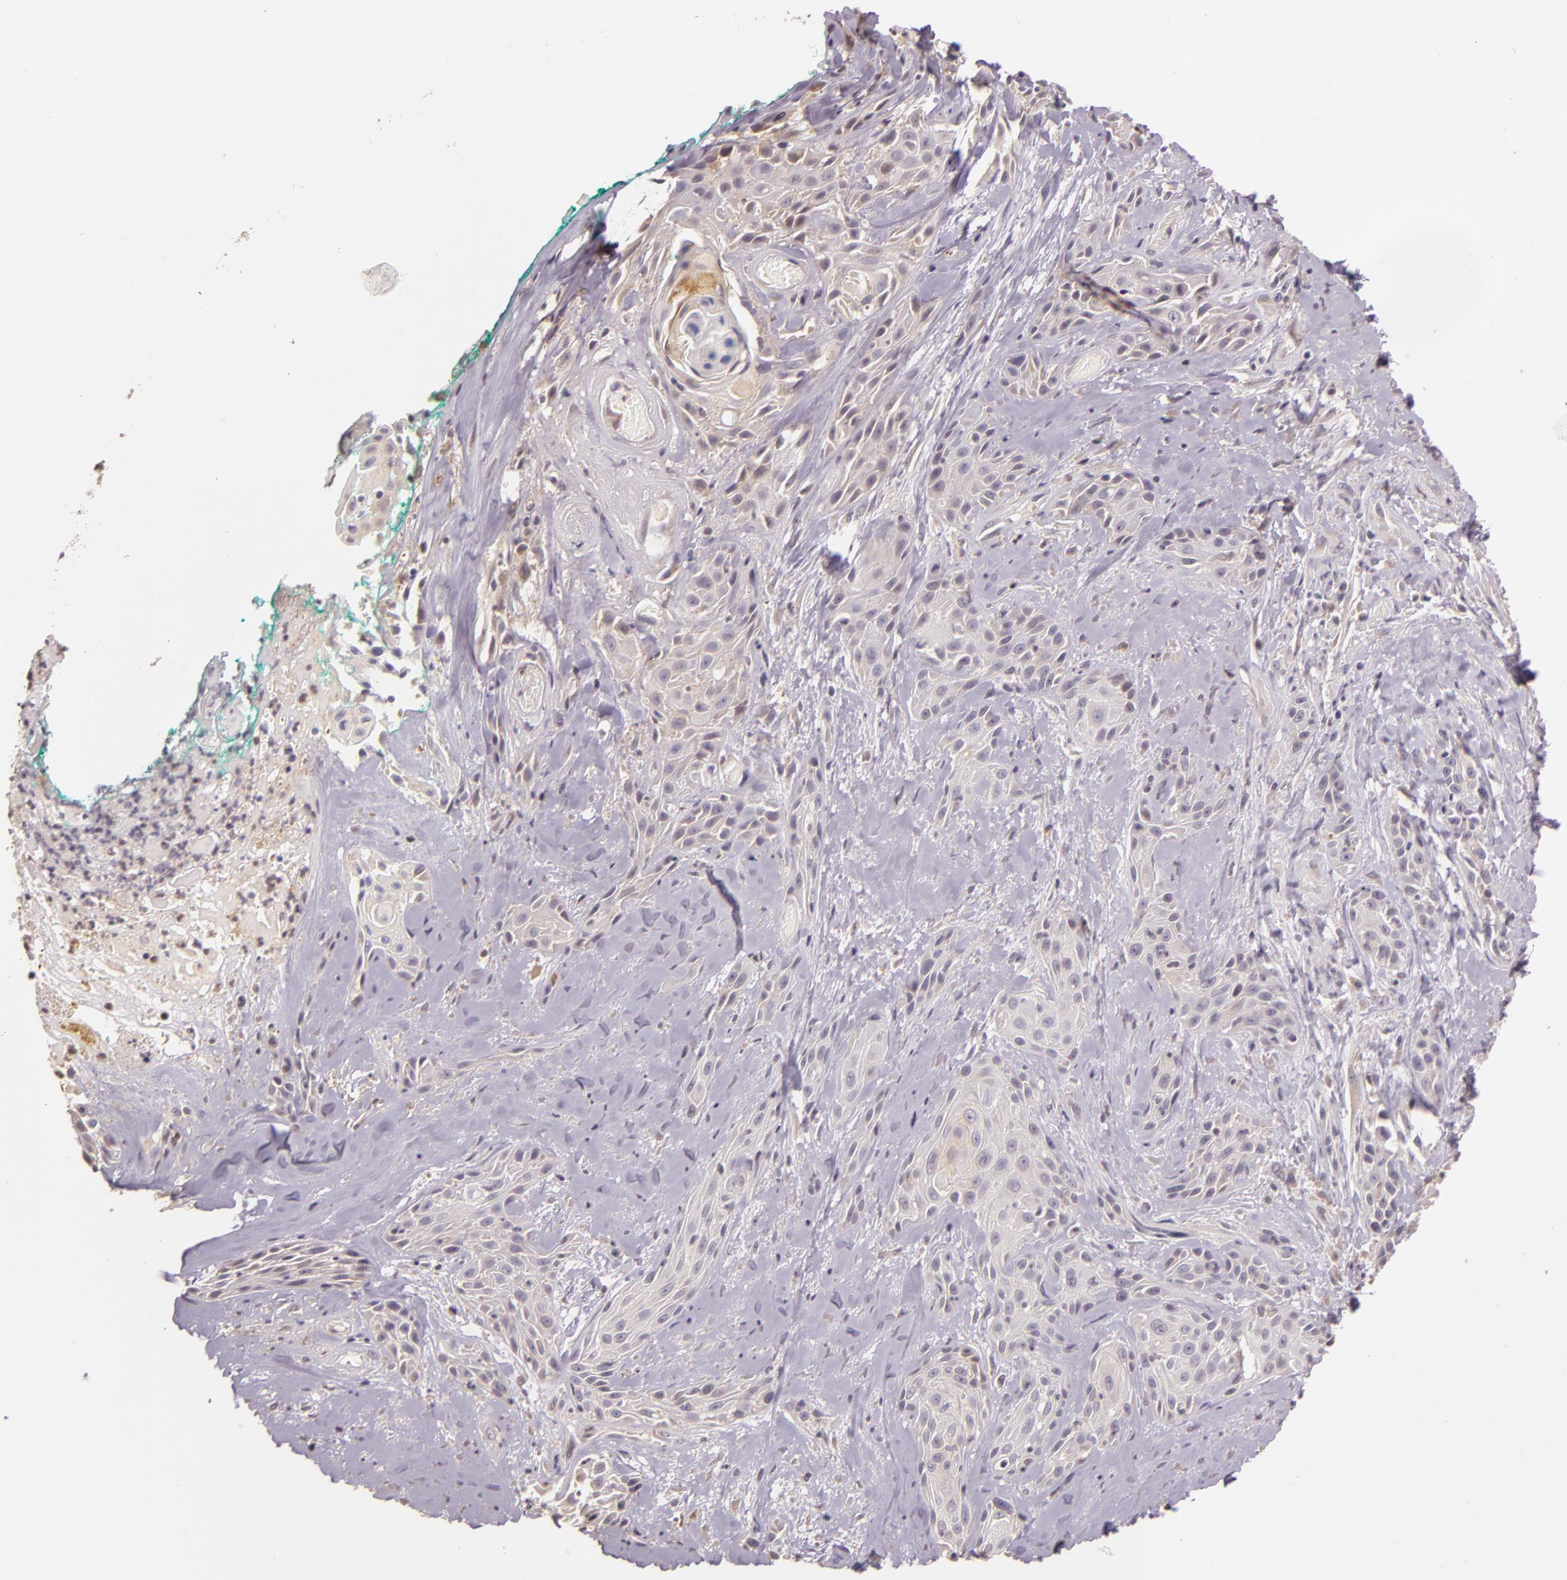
{"staining": {"intensity": "weak", "quantity": "<25%", "location": "cytoplasmic/membranous"}, "tissue": "skin cancer", "cell_type": "Tumor cells", "image_type": "cancer", "snomed": [{"axis": "morphology", "description": "Squamous cell carcinoma, NOS"}, {"axis": "topography", "description": "Skin"}, {"axis": "topography", "description": "Anal"}], "caption": "This is a photomicrograph of immunohistochemistry staining of skin cancer, which shows no expression in tumor cells.", "gene": "ARMH4", "patient": {"sex": "male", "age": 64}}